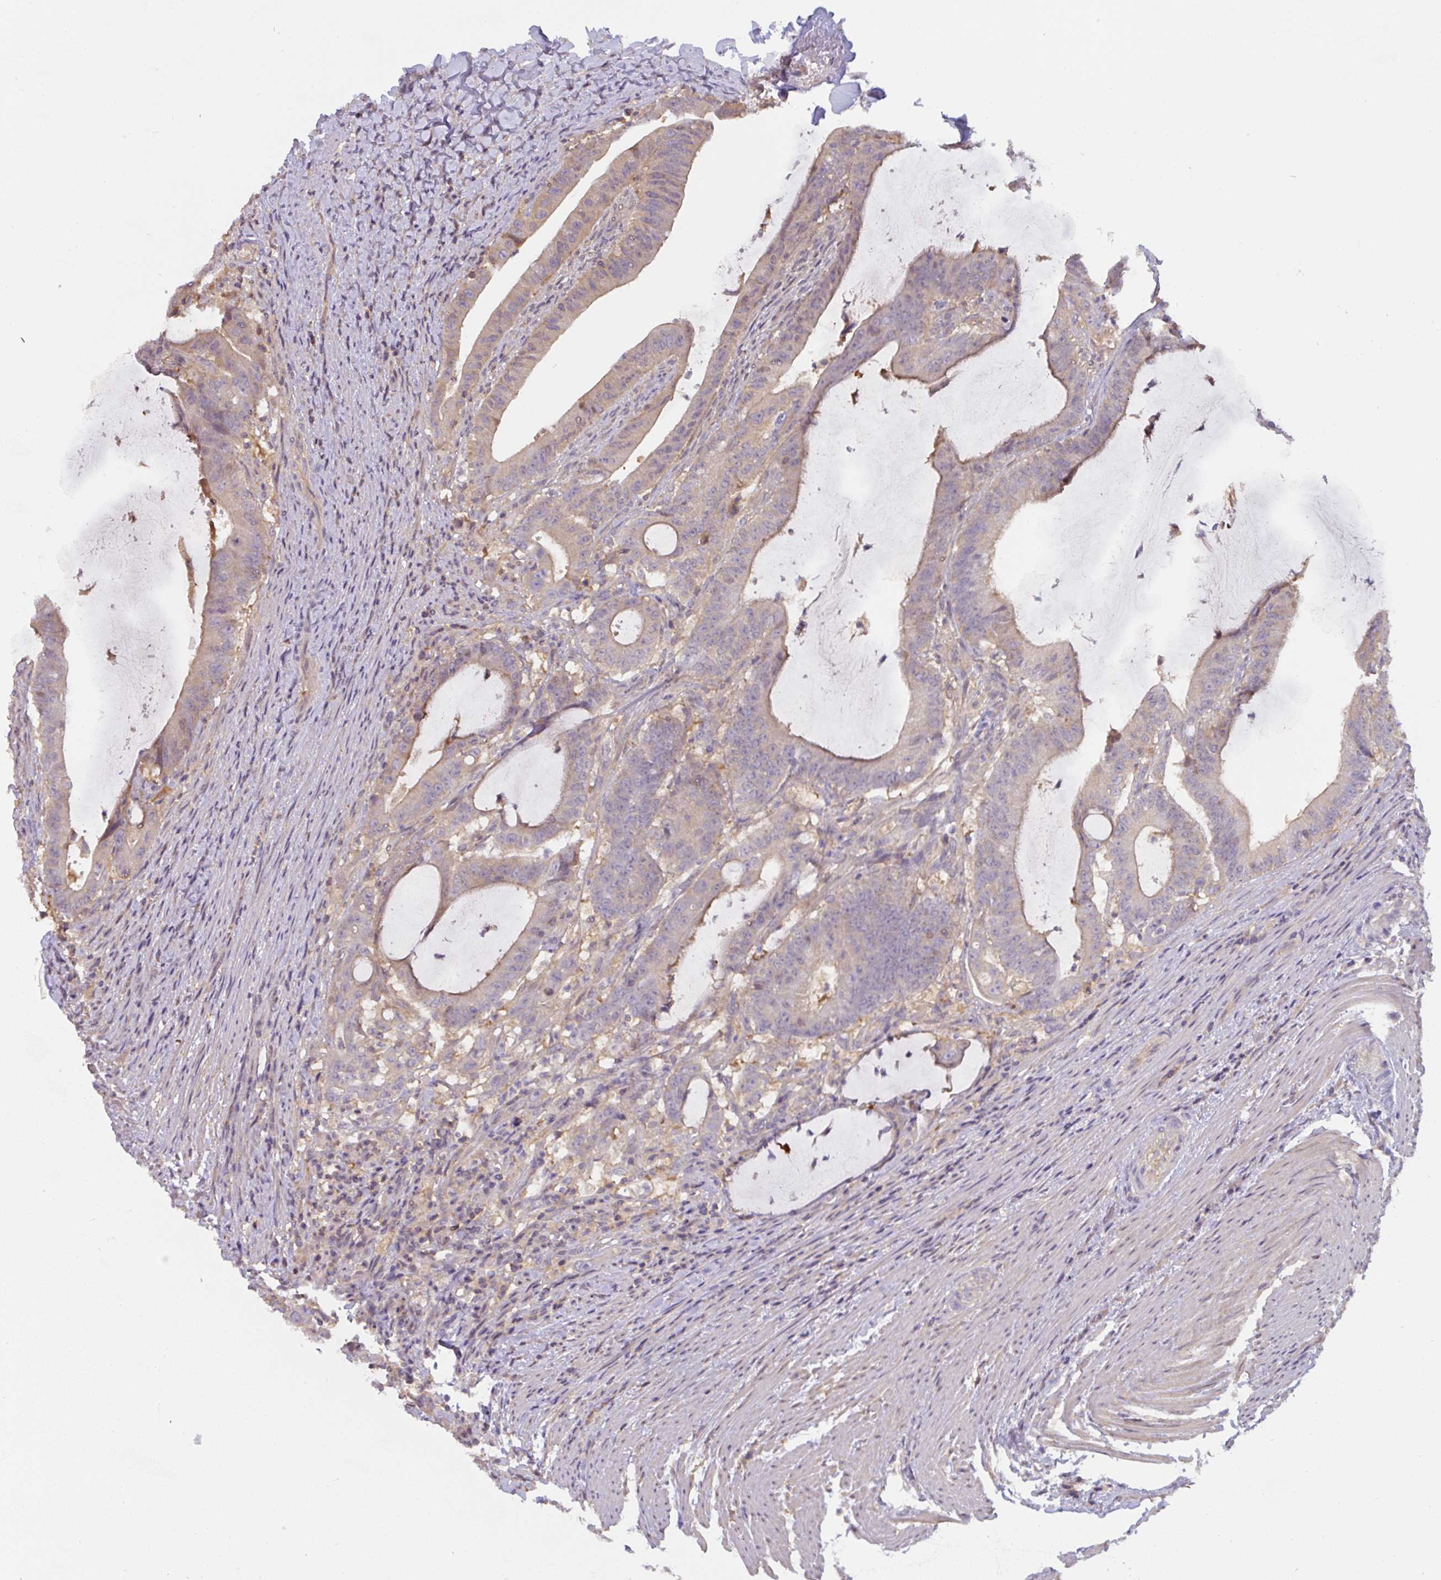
{"staining": {"intensity": "weak", "quantity": "25%-75%", "location": "cytoplasmic/membranous"}, "tissue": "colorectal cancer", "cell_type": "Tumor cells", "image_type": "cancer", "snomed": [{"axis": "morphology", "description": "Adenocarcinoma, NOS"}, {"axis": "topography", "description": "Colon"}], "caption": "Colorectal adenocarcinoma stained with a protein marker shows weak staining in tumor cells.", "gene": "ST13", "patient": {"sex": "female", "age": 43}}